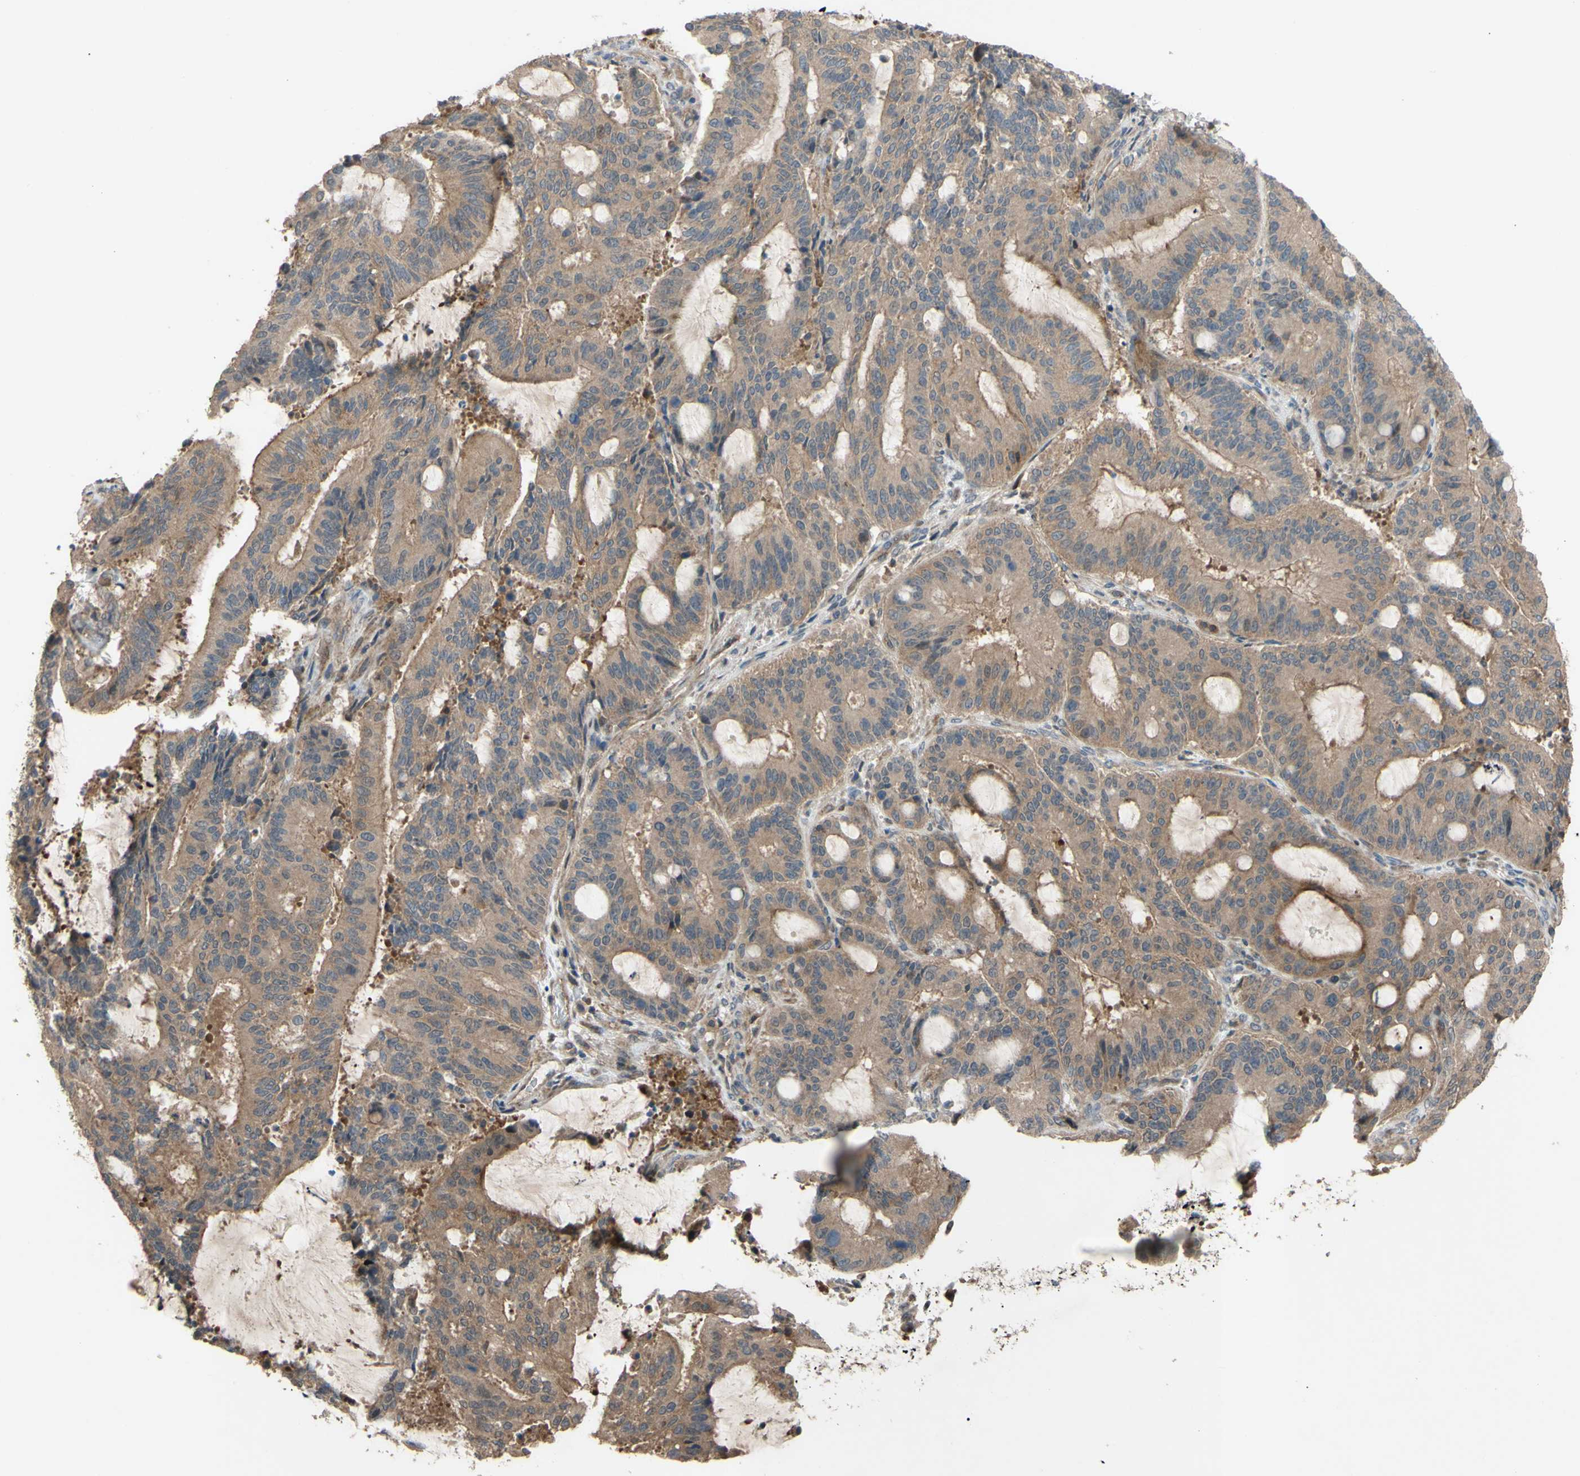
{"staining": {"intensity": "moderate", "quantity": ">75%", "location": "cytoplasmic/membranous"}, "tissue": "liver cancer", "cell_type": "Tumor cells", "image_type": "cancer", "snomed": [{"axis": "morphology", "description": "Cholangiocarcinoma"}, {"axis": "topography", "description": "Liver"}], "caption": "Immunohistochemical staining of cholangiocarcinoma (liver) displays medium levels of moderate cytoplasmic/membranous positivity in about >75% of tumor cells.", "gene": "SHROOM4", "patient": {"sex": "female", "age": 73}}